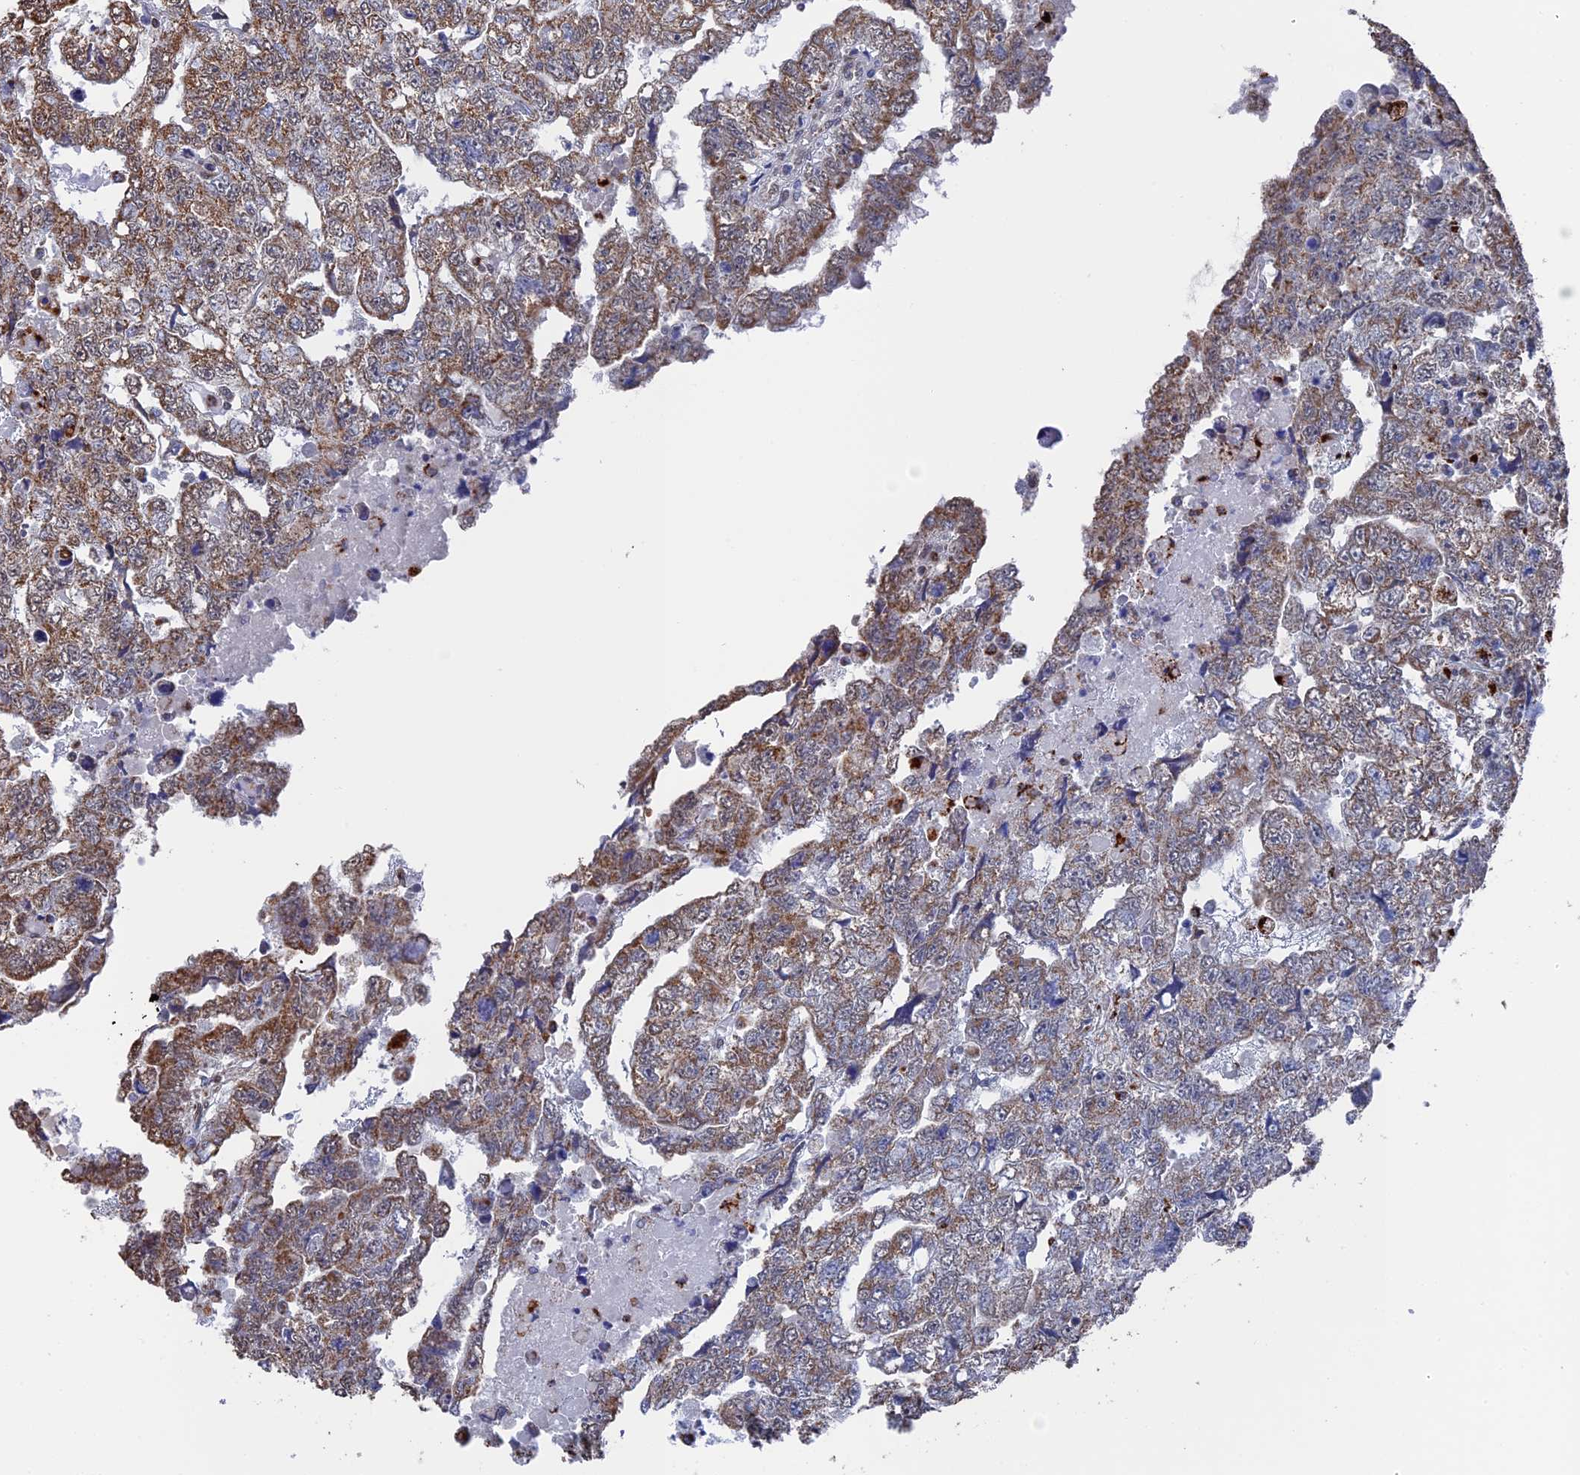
{"staining": {"intensity": "moderate", "quantity": ">75%", "location": "cytoplasmic/membranous"}, "tissue": "testis cancer", "cell_type": "Tumor cells", "image_type": "cancer", "snomed": [{"axis": "morphology", "description": "Carcinoma, Embryonal, NOS"}, {"axis": "topography", "description": "Testis"}], "caption": "Protein staining shows moderate cytoplasmic/membranous staining in approximately >75% of tumor cells in testis cancer. Using DAB (3,3'-diaminobenzidine) (brown) and hematoxylin (blue) stains, captured at high magnification using brightfield microscopy.", "gene": "SMG9", "patient": {"sex": "male", "age": 36}}